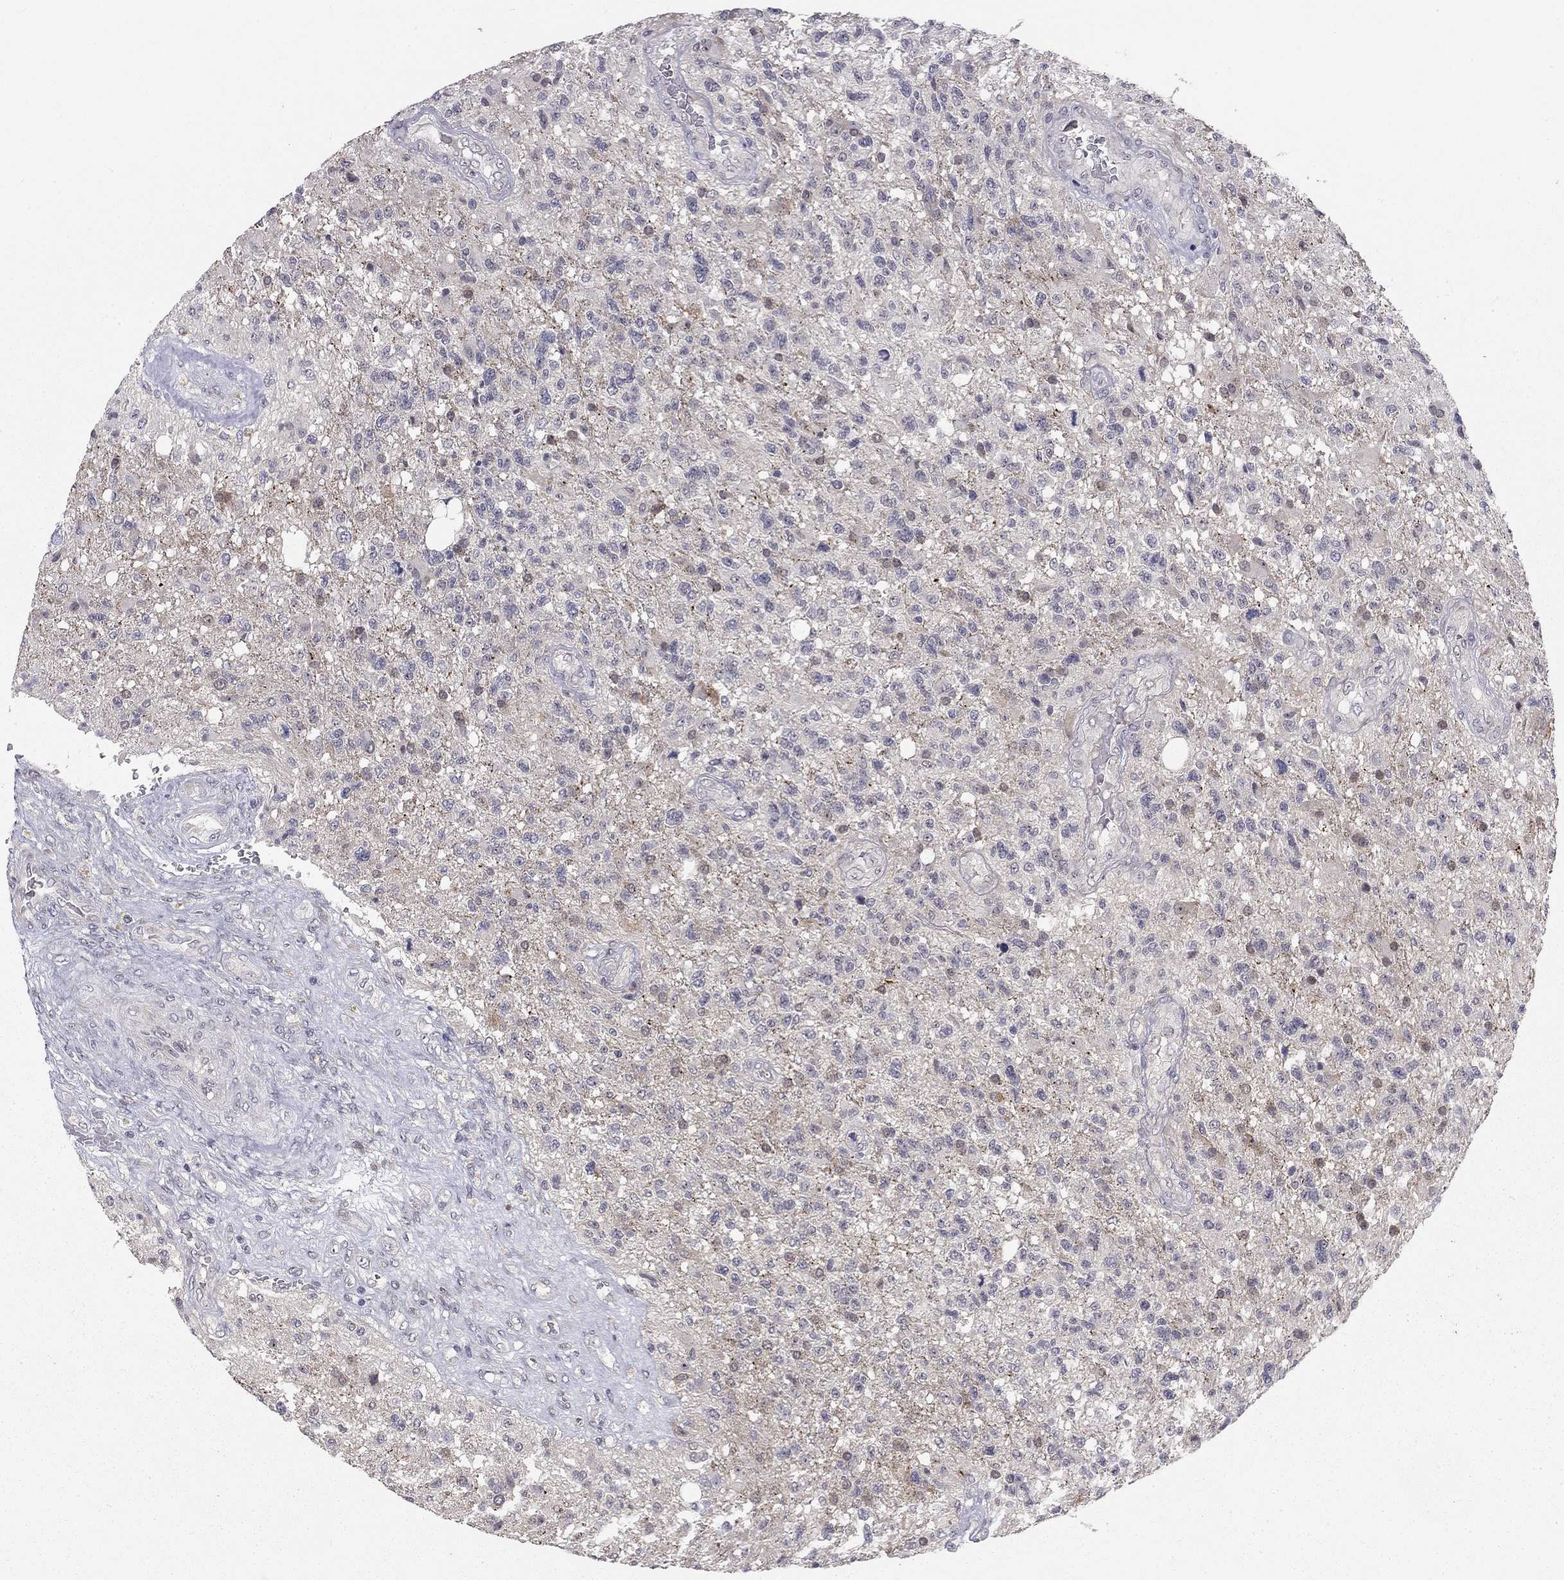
{"staining": {"intensity": "negative", "quantity": "none", "location": "none"}, "tissue": "glioma", "cell_type": "Tumor cells", "image_type": "cancer", "snomed": [{"axis": "morphology", "description": "Glioma, malignant, High grade"}, {"axis": "topography", "description": "Brain"}], "caption": "A histopathology image of human malignant high-grade glioma is negative for staining in tumor cells. (Stains: DAB IHC with hematoxylin counter stain, Microscopy: brightfield microscopy at high magnification).", "gene": "STXBP6", "patient": {"sex": "male", "age": 56}}